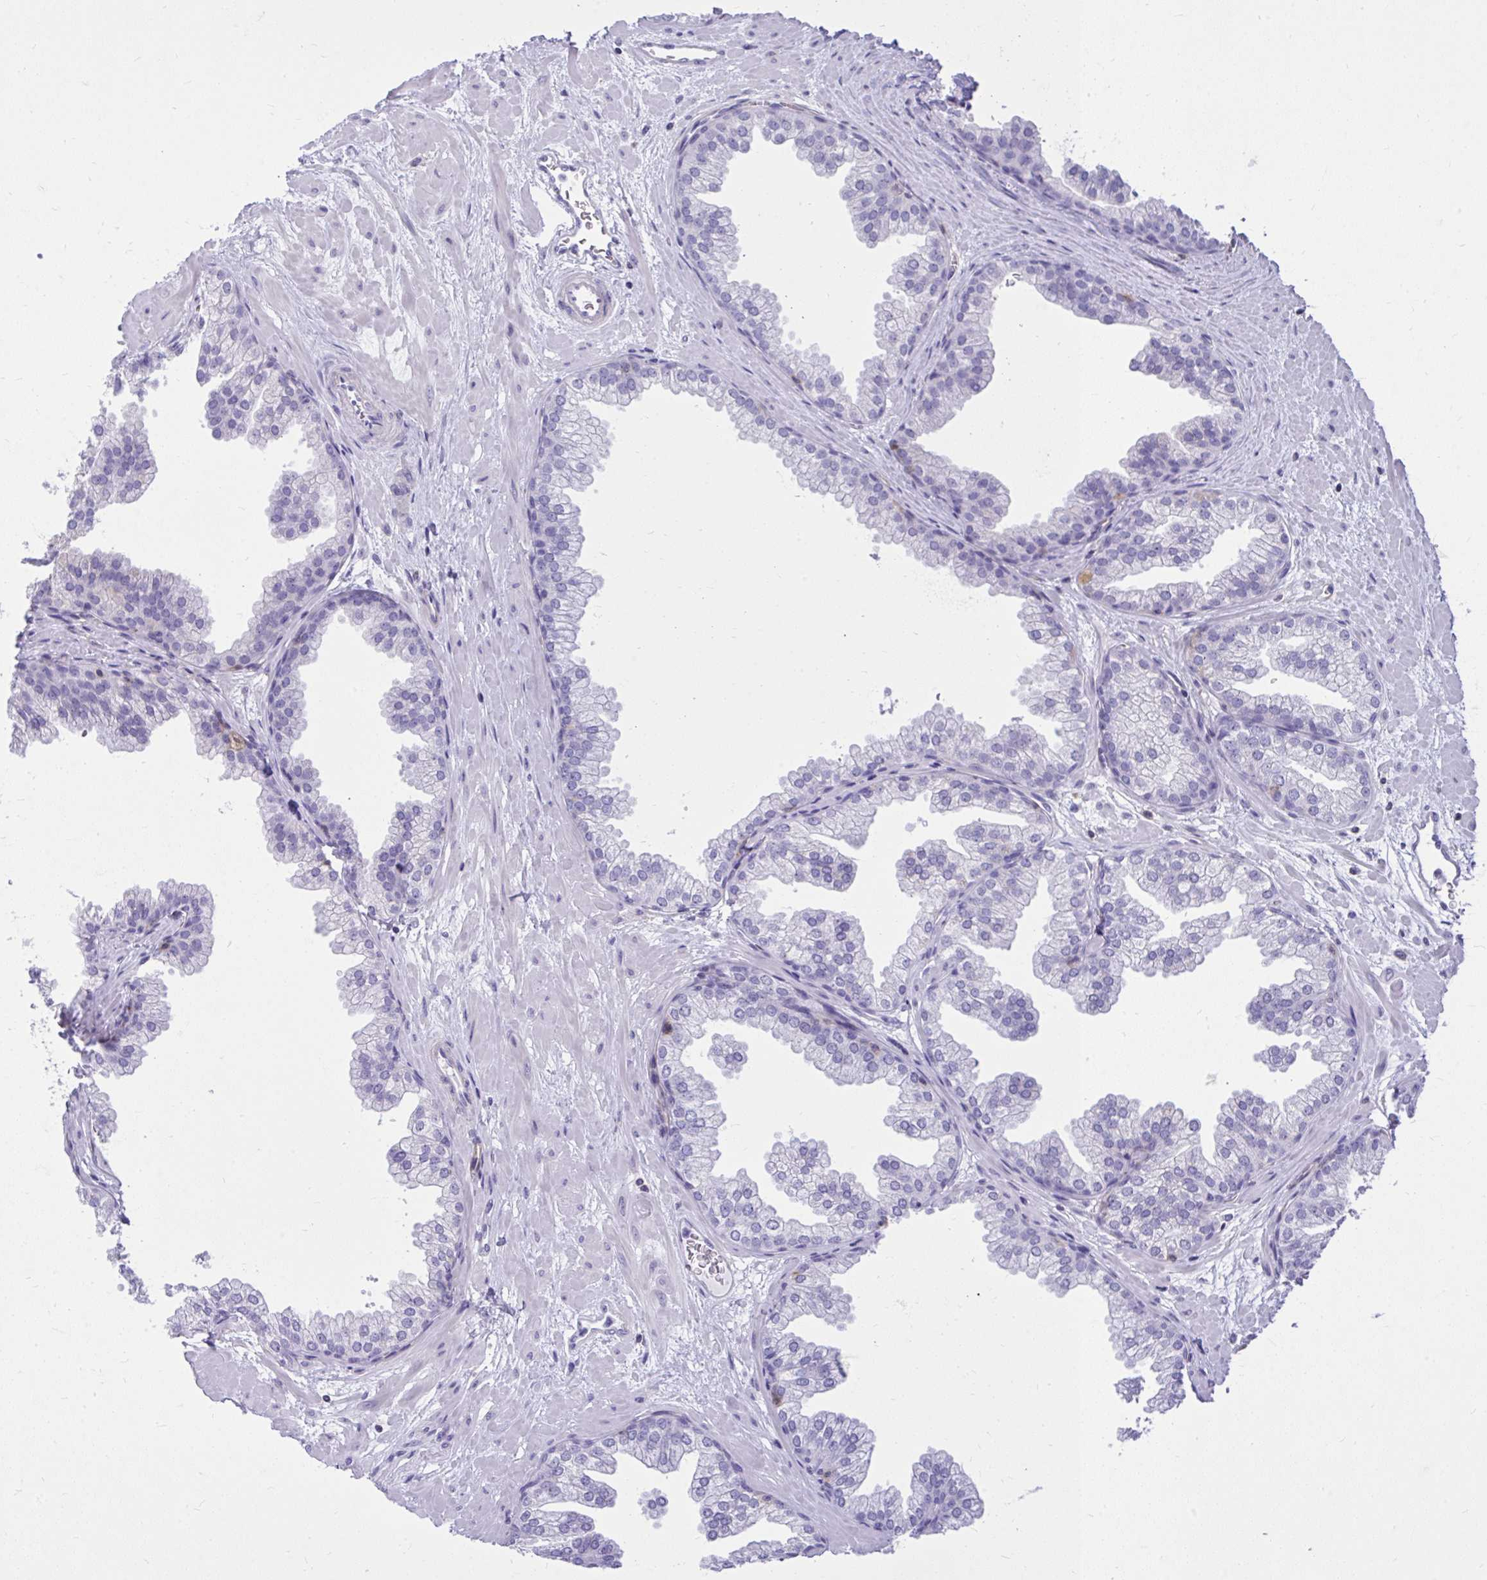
{"staining": {"intensity": "negative", "quantity": "none", "location": "none"}, "tissue": "prostate", "cell_type": "Glandular cells", "image_type": "normal", "snomed": [{"axis": "morphology", "description": "Normal tissue, NOS"}, {"axis": "topography", "description": "Prostate"}], "caption": "IHC image of unremarkable prostate: human prostate stained with DAB (3,3'-diaminobenzidine) reveals no significant protein positivity in glandular cells.", "gene": "GPRIN3", "patient": {"sex": "male", "age": 37}}